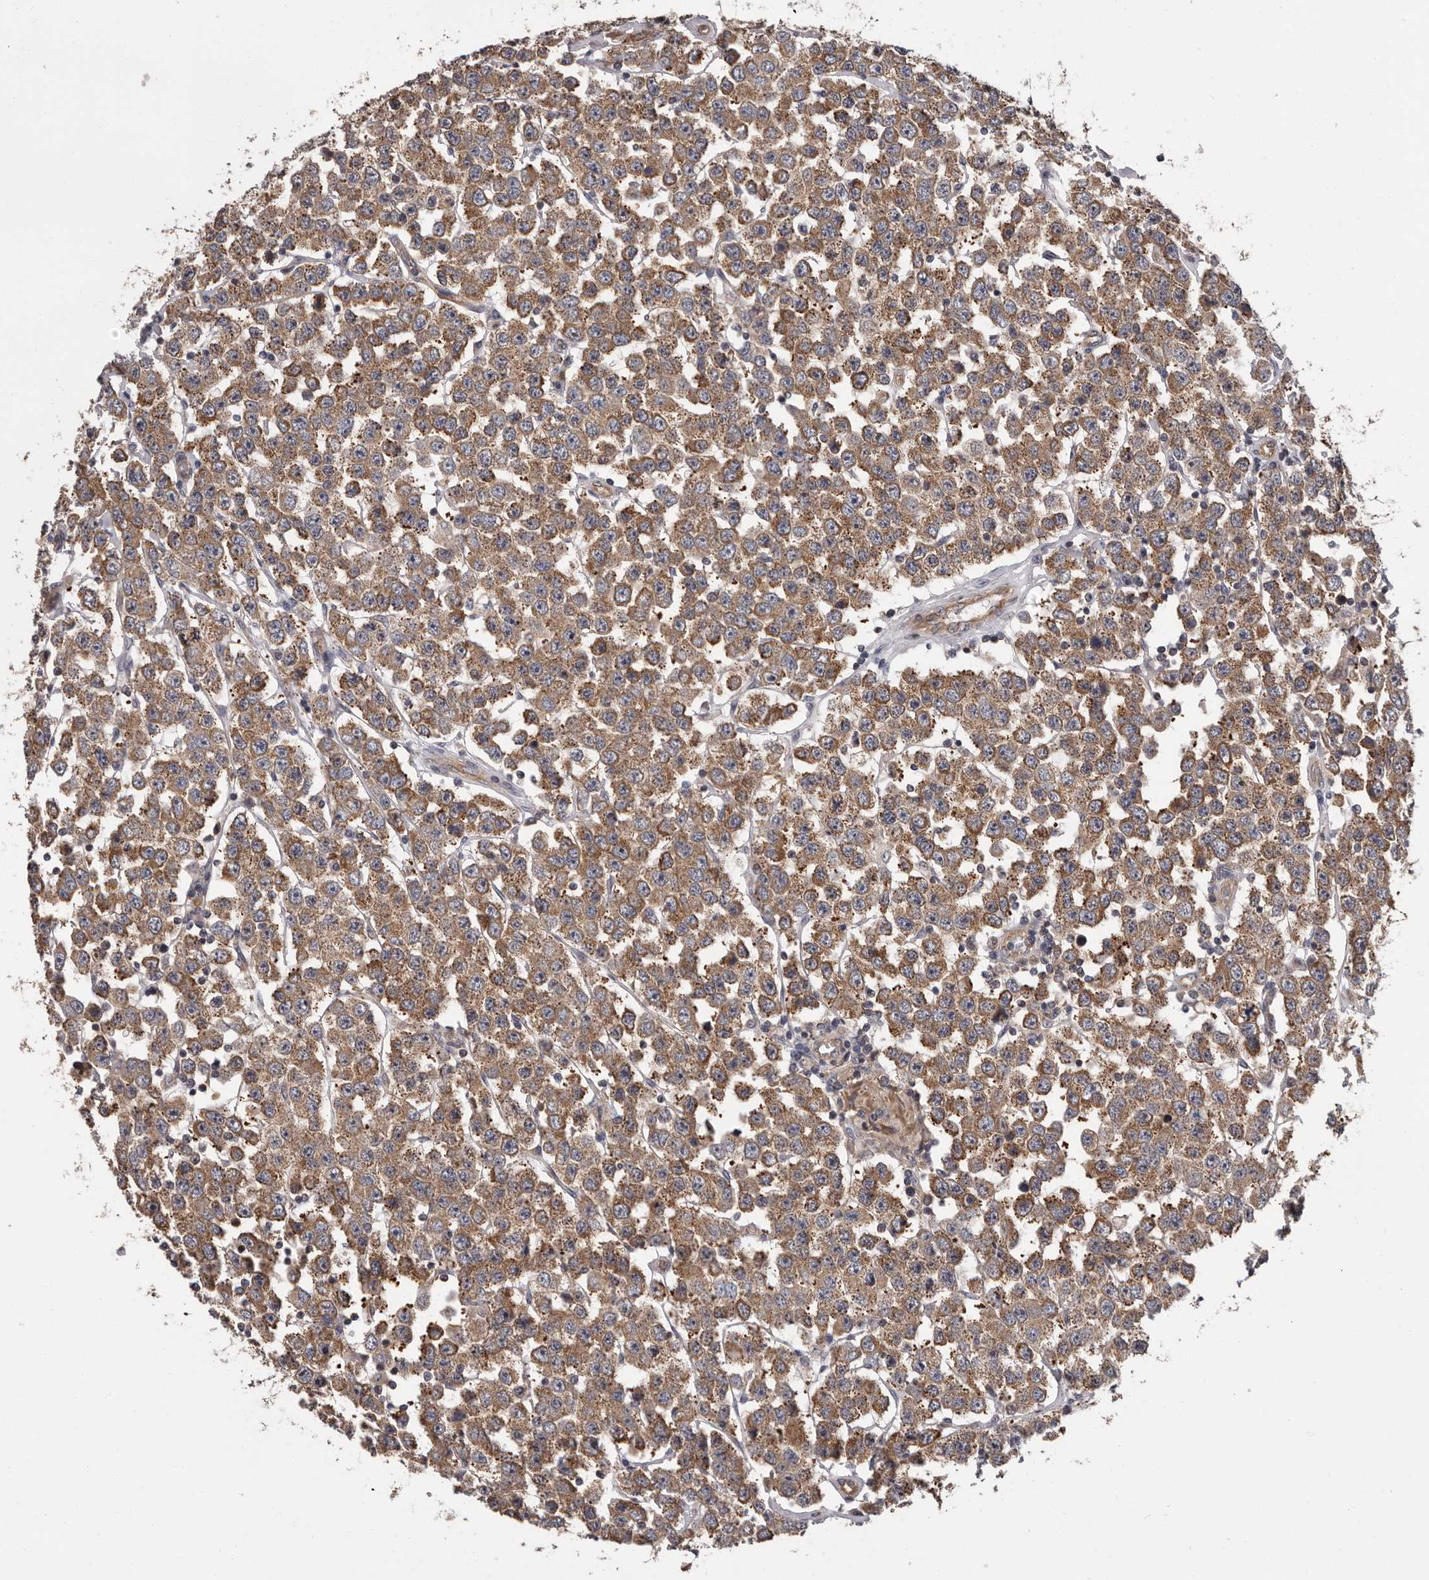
{"staining": {"intensity": "moderate", "quantity": ">75%", "location": "cytoplasmic/membranous"}, "tissue": "testis cancer", "cell_type": "Tumor cells", "image_type": "cancer", "snomed": [{"axis": "morphology", "description": "Seminoma, NOS"}, {"axis": "topography", "description": "Testis"}], "caption": "Brown immunohistochemical staining in human testis cancer (seminoma) reveals moderate cytoplasmic/membranous positivity in about >75% of tumor cells. Using DAB (brown) and hematoxylin (blue) stains, captured at high magnification using brightfield microscopy.", "gene": "VPS37A", "patient": {"sex": "male", "age": 28}}